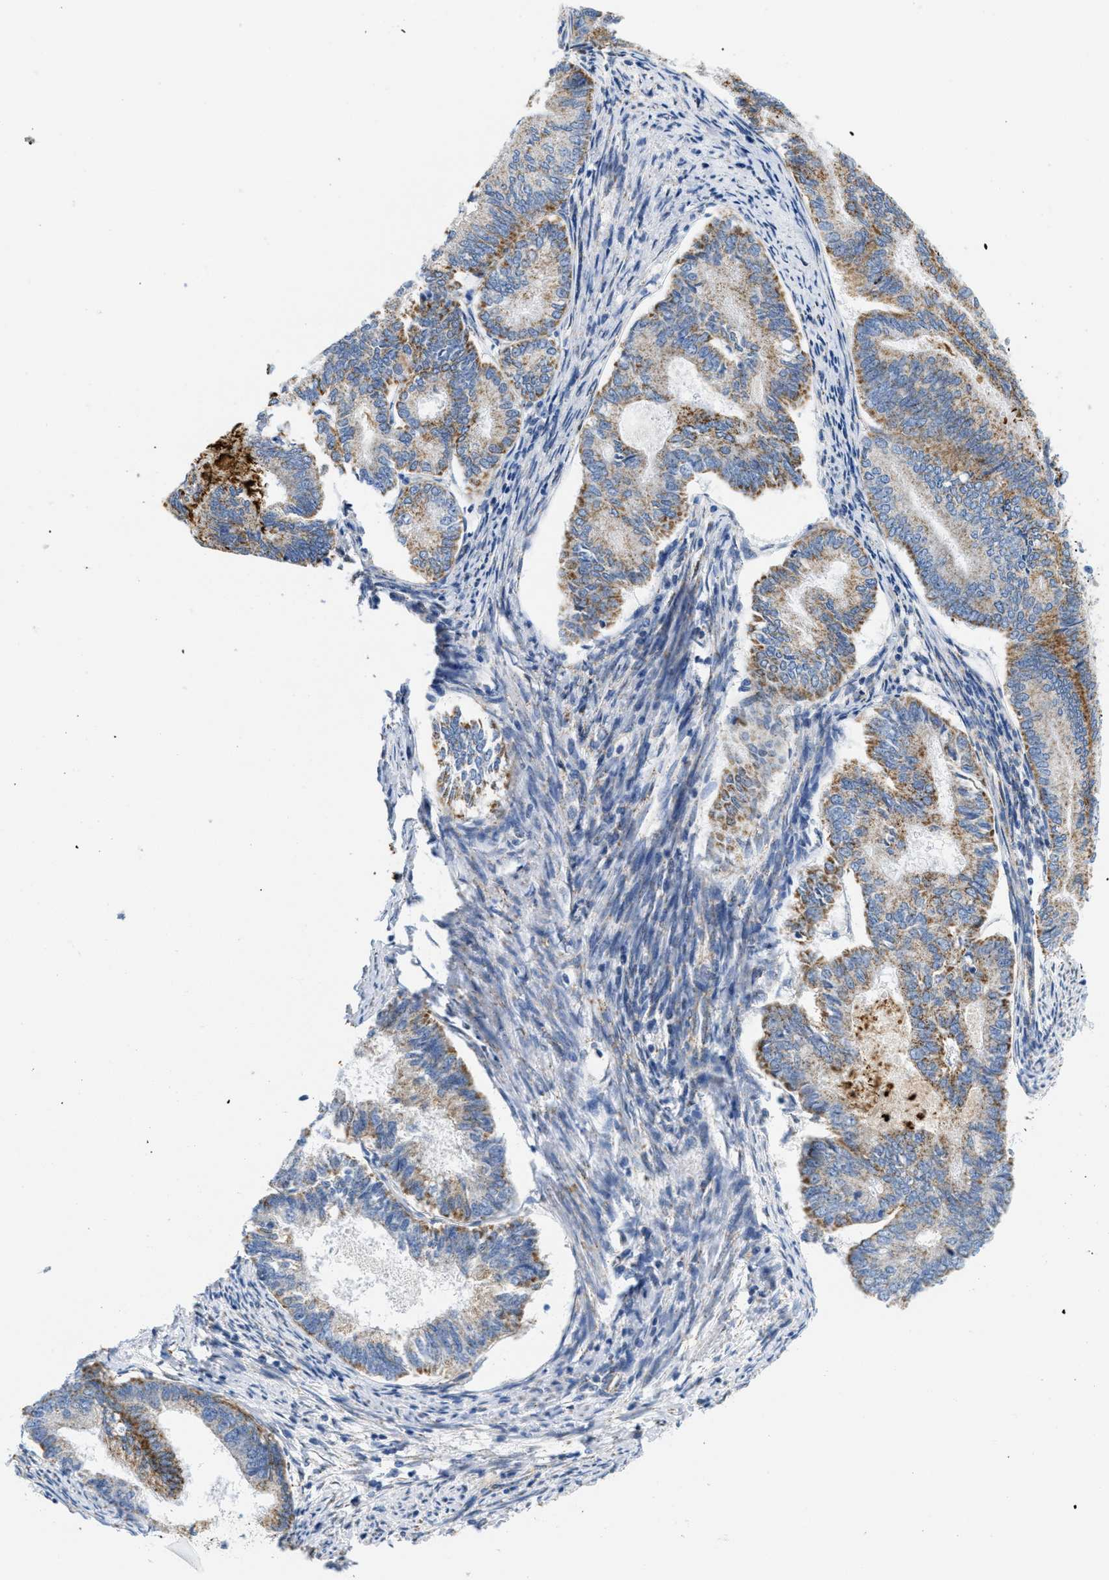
{"staining": {"intensity": "moderate", "quantity": ">75%", "location": "cytoplasmic/membranous"}, "tissue": "endometrial cancer", "cell_type": "Tumor cells", "image_type": "cancer", "snomed": [{"axis": "morphology", "description": "Adenocarcinoma, NOS"}, {"axis": "topography", "description": "Endometrium"}], "caption": "Endometrial adenocarcinoma tissue reveals moderate cytoplasmic/membranous staining in about >75% of tumor cells, visualized by immunohistochemistry.", "gene": "KCNJ5", "patient": {"sex": "female", "age": 86}}